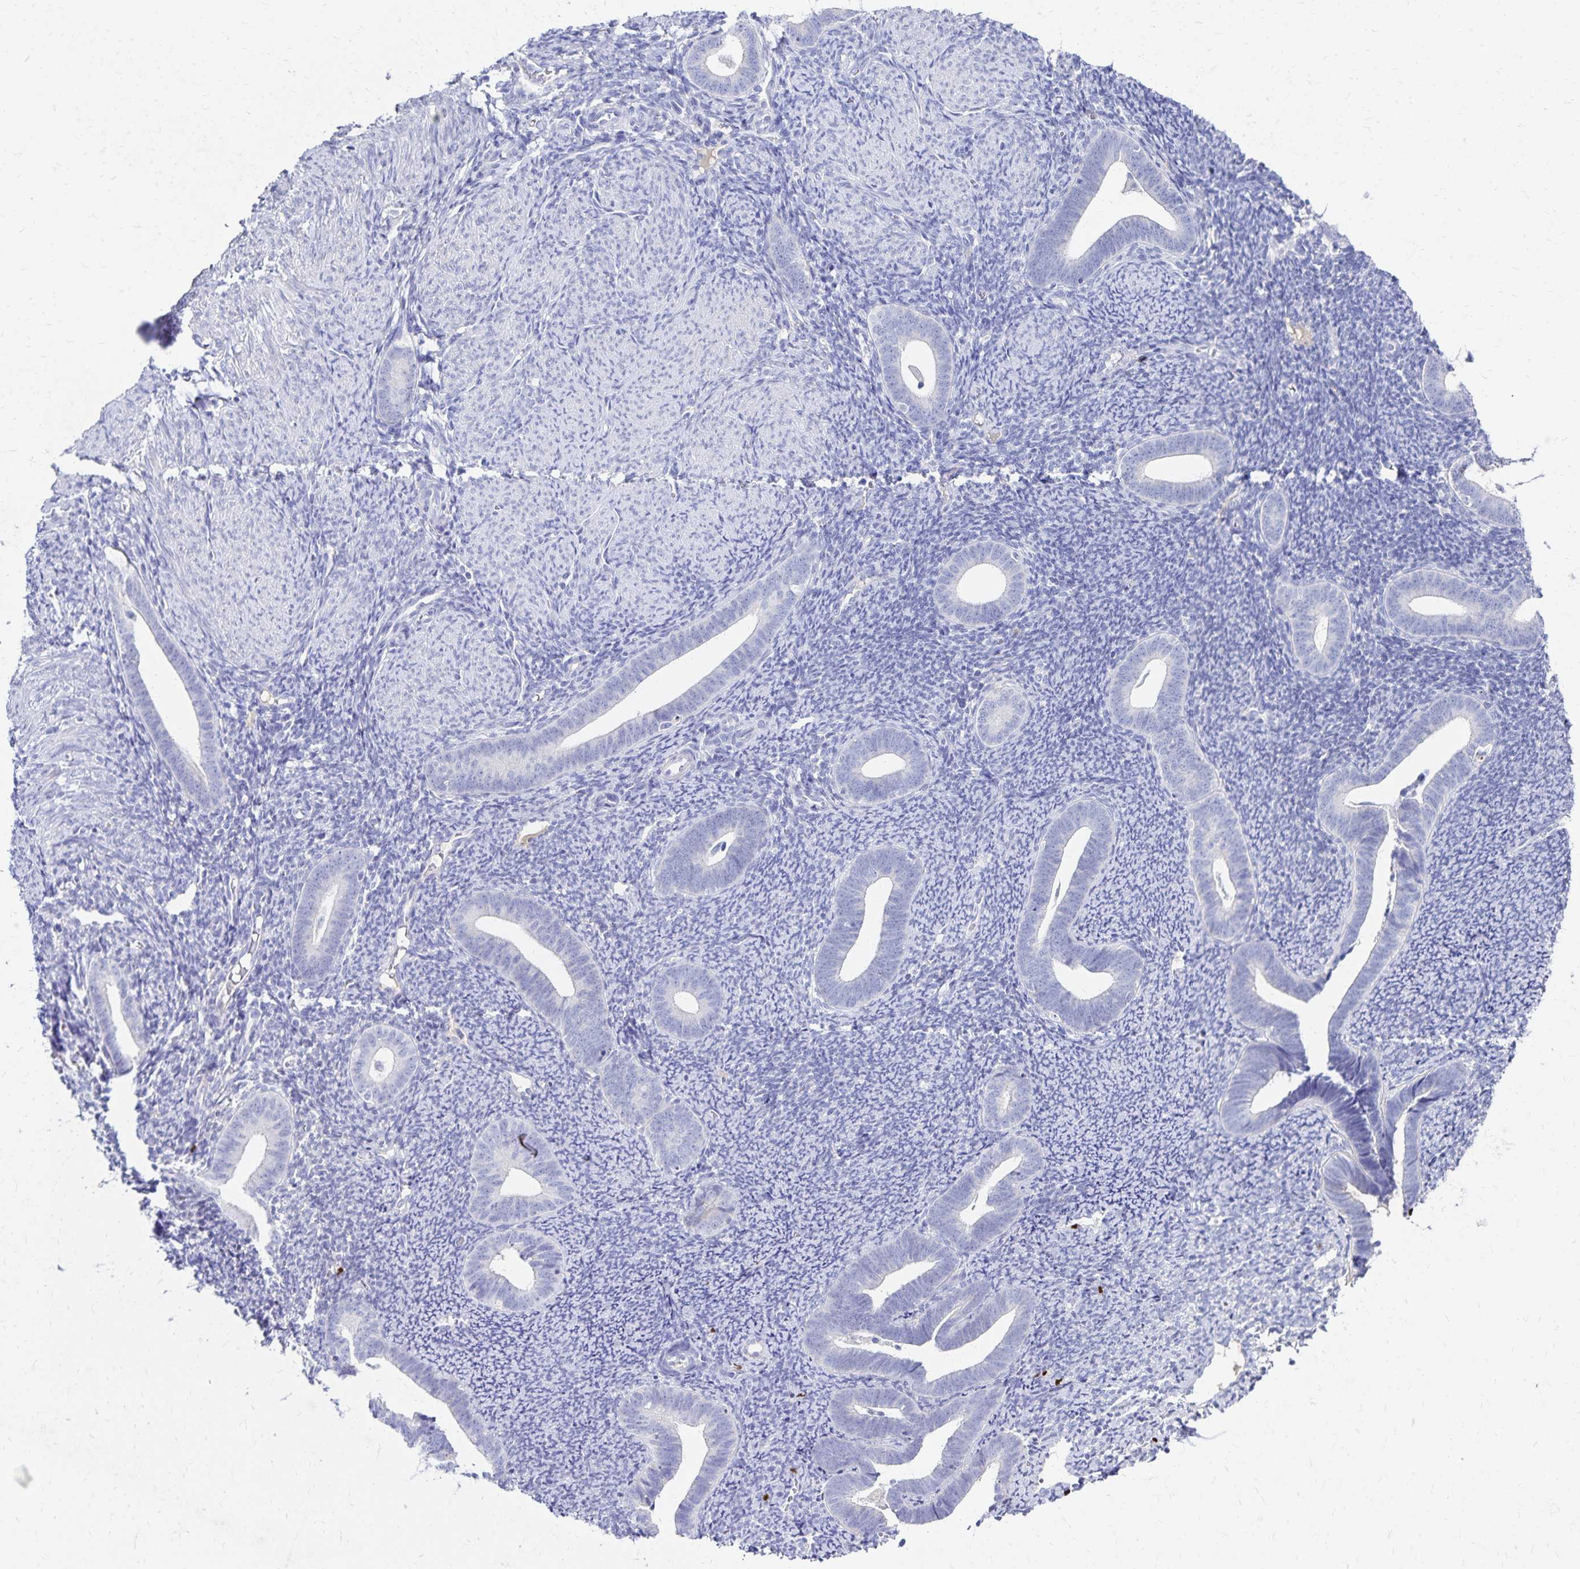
{"staining": {"intensity": "negative", "quantity": "none", "location": "none"}, "tissue": "endometrium", "cell_type": "Cells in endometrial stroma", "image_type": "normal", "snomed": [{"axis": "morphology", "description": "Normal tissue, NOS"}, {"axis": "topography", "description": "Endometrium"}], "caption": "Human endometrium stained for a protein using immunohistochemistry shows no expression in cells in endometrial stroma.", "gene": "PAX5", "patient": {"sex": "female", "age": 39}}